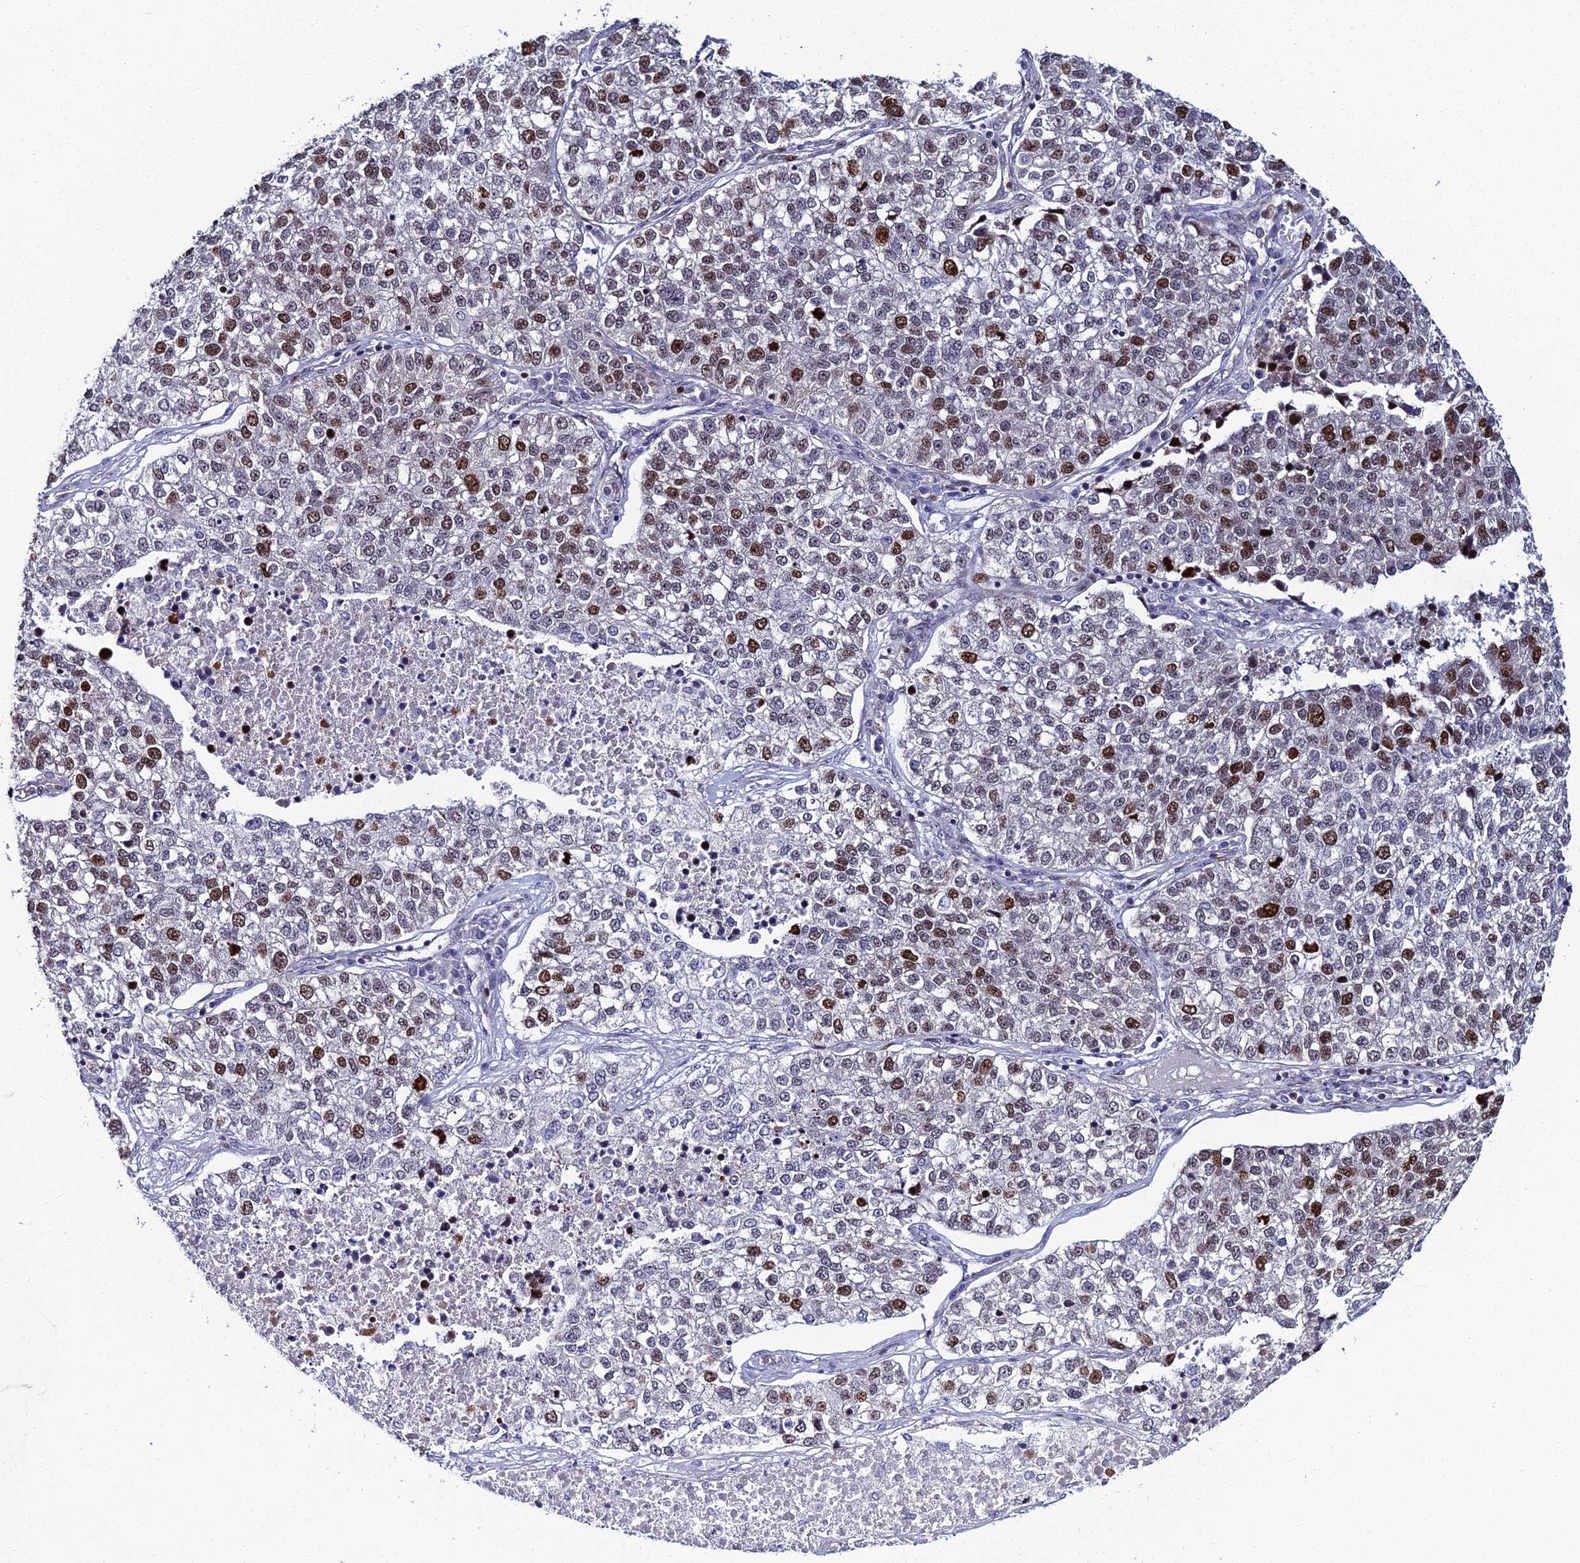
{"staining": {"intensity": "strong", "quantity": "25%-75%", "location": "nuclear"}, "tissue": "lung cancer", "cell_type": "Tumor cells", "image_type": "cancer", "snomed": [{"axis": "morphology", "description": "Adenocarcinoma, NOS"}, {"axis": "topography", "description": "Lung"}], "caption": "Lung cancer stained for a protein displays strong nuclear positivity in tumor cells. The staining is performed using DAB (3,3'-diaminobenzidine) brown chromogen to label protein expression. The nuclei are counter-stained blue using hematoxylin.", "gene": "TAF9B", "patient": {"sex": "male", "age": 49}}